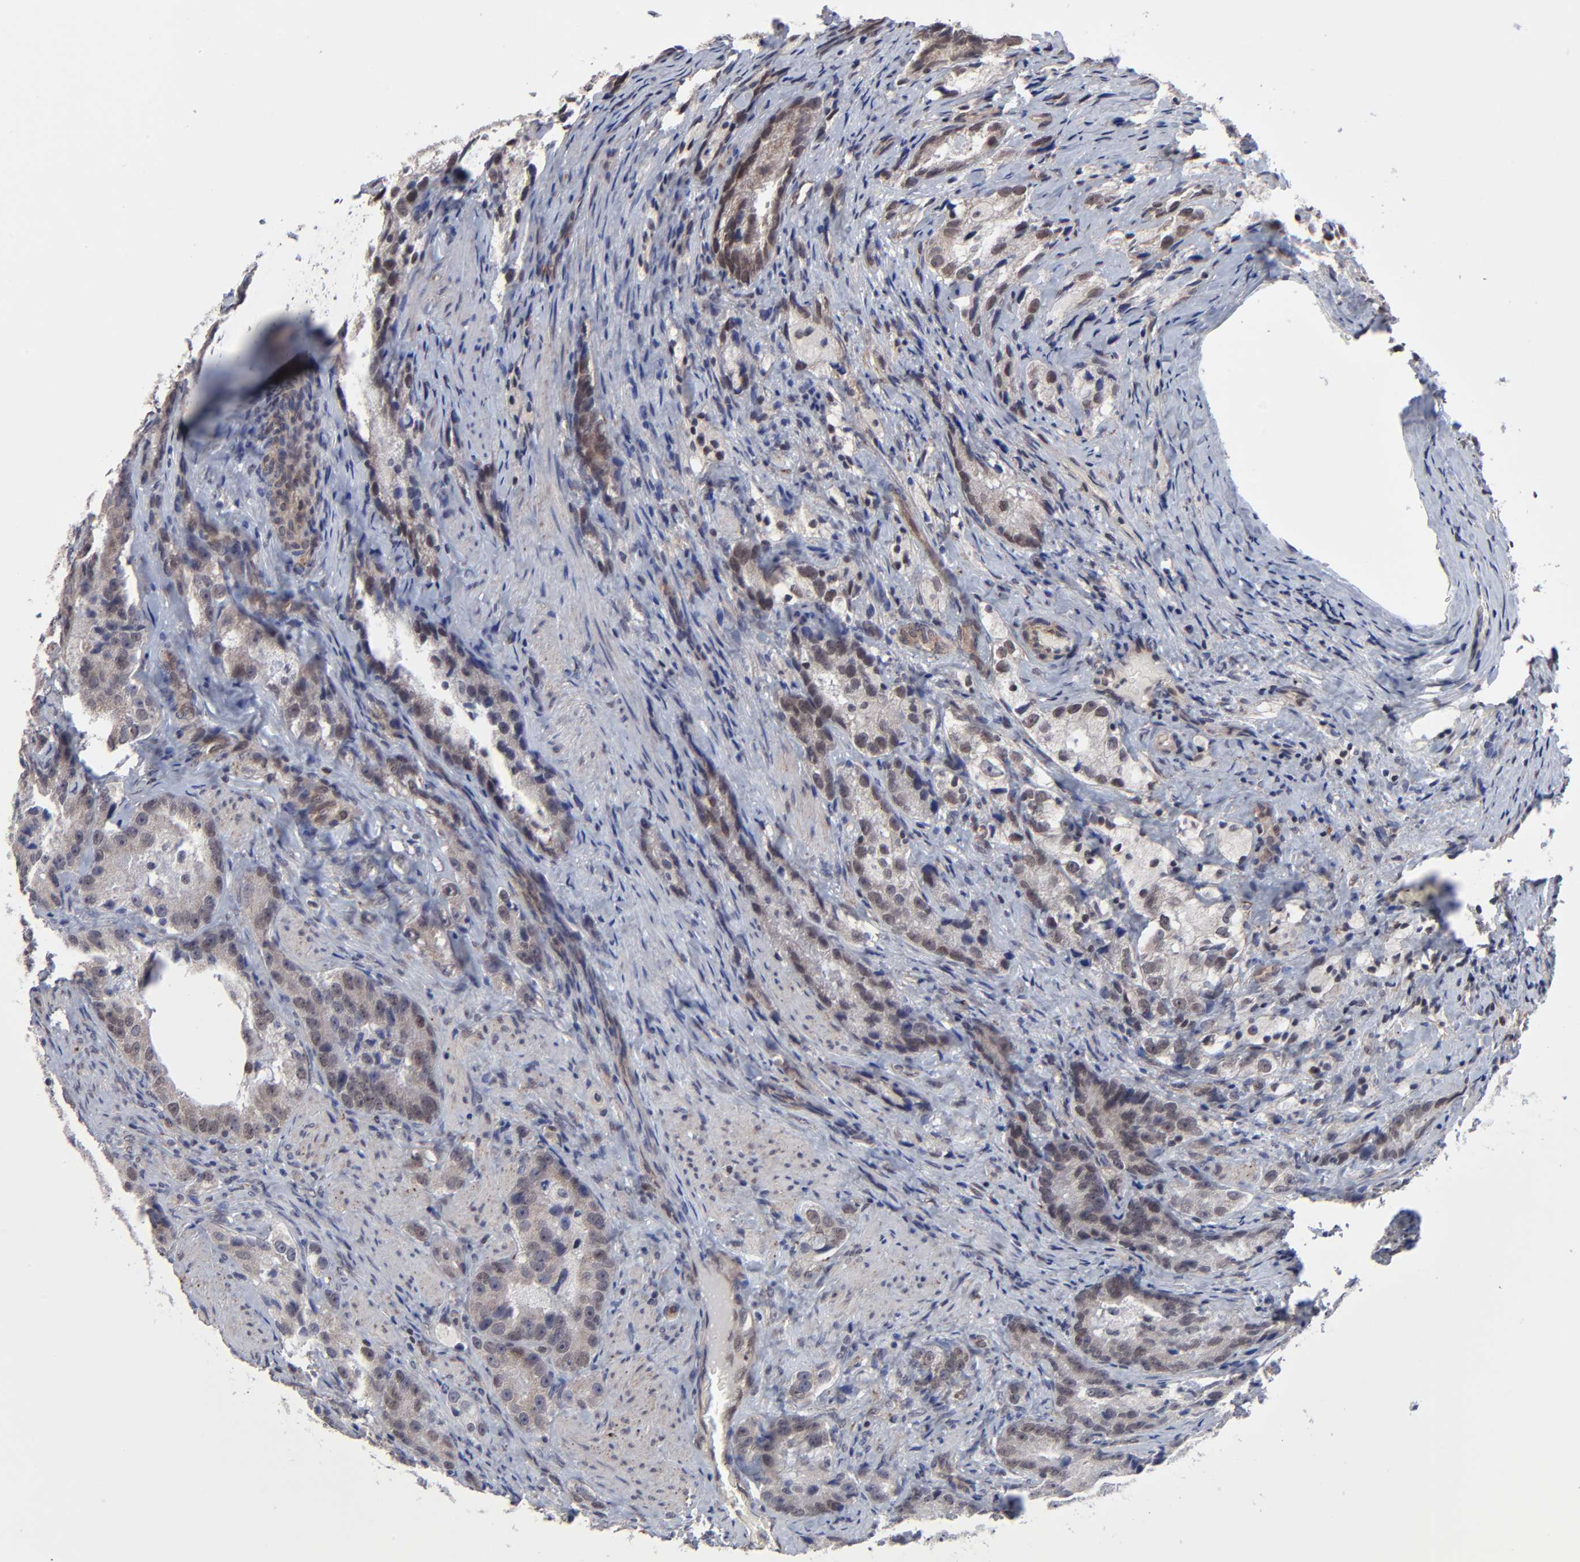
{"staining": {"intensity": "moderate", "quantity": "25%-75%", "location": "cytoplasmic/membranous"}, "tissue": "prostate cancer", "cell_type": "Tumor cells", "image_type": "cancer", "snomed": [{"axis": "morphology", "description": "Adenocarcinoma, High grade"}, {"axis": "topography", "description": "Prostate"}], "caption": "Immunohistochemical staining of human prostate cancer (high-grade adenocarcinoma) displays medium levels of moderate cytoplasmic/membranous staining in approximately 25%-75% of tumor cells.", "gene": "ZNF419", "patient": {"sex": "male", "age": 63}}